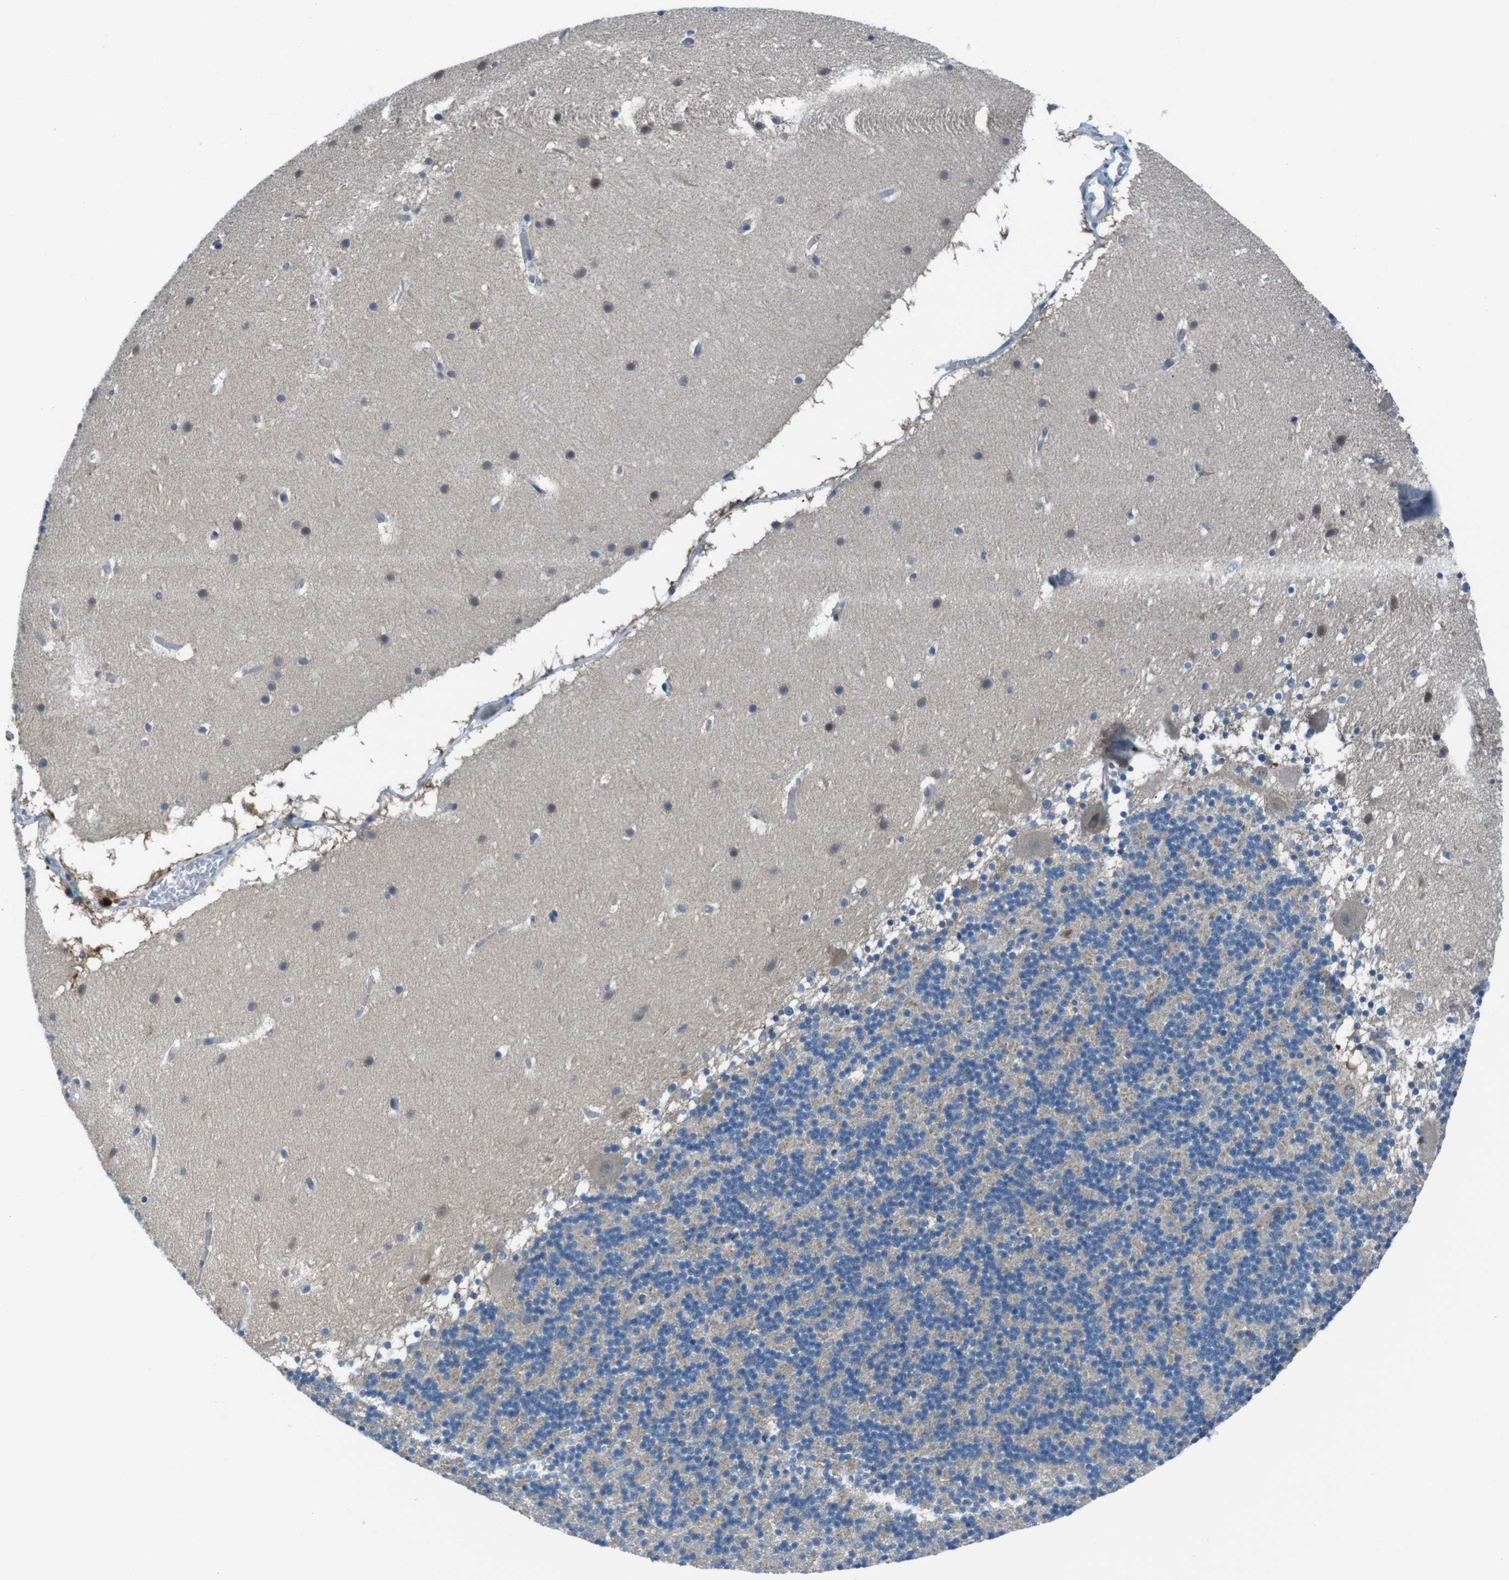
{"staining": {"intensity": "moderate", "quantity": "<25%", "location": "cytoplasmic/membranous"}, "tissue": "cerebellum", "cell_type": "Cells in granular layer", "image_type": "normal", "snomed": [{"axis": "morphology", "description": "Normal tissue, NOS"}, {"axis": "topography", "description": "Cerebellum"}], "caption": "An IHC image of unremarkable tissue is shown. Protein staining in brown labels moderate cytoplasmic/membranous positivity in cerebellum within cells in granular layer. The staining is performed using DAB (3,3'-diaminobenzidine) brown chromogen to label protein expression. The nuclei are counter-stained blue using hematoxylin.", "gene": "LRP5", "patient": {"sex": "male", "age": 45}}